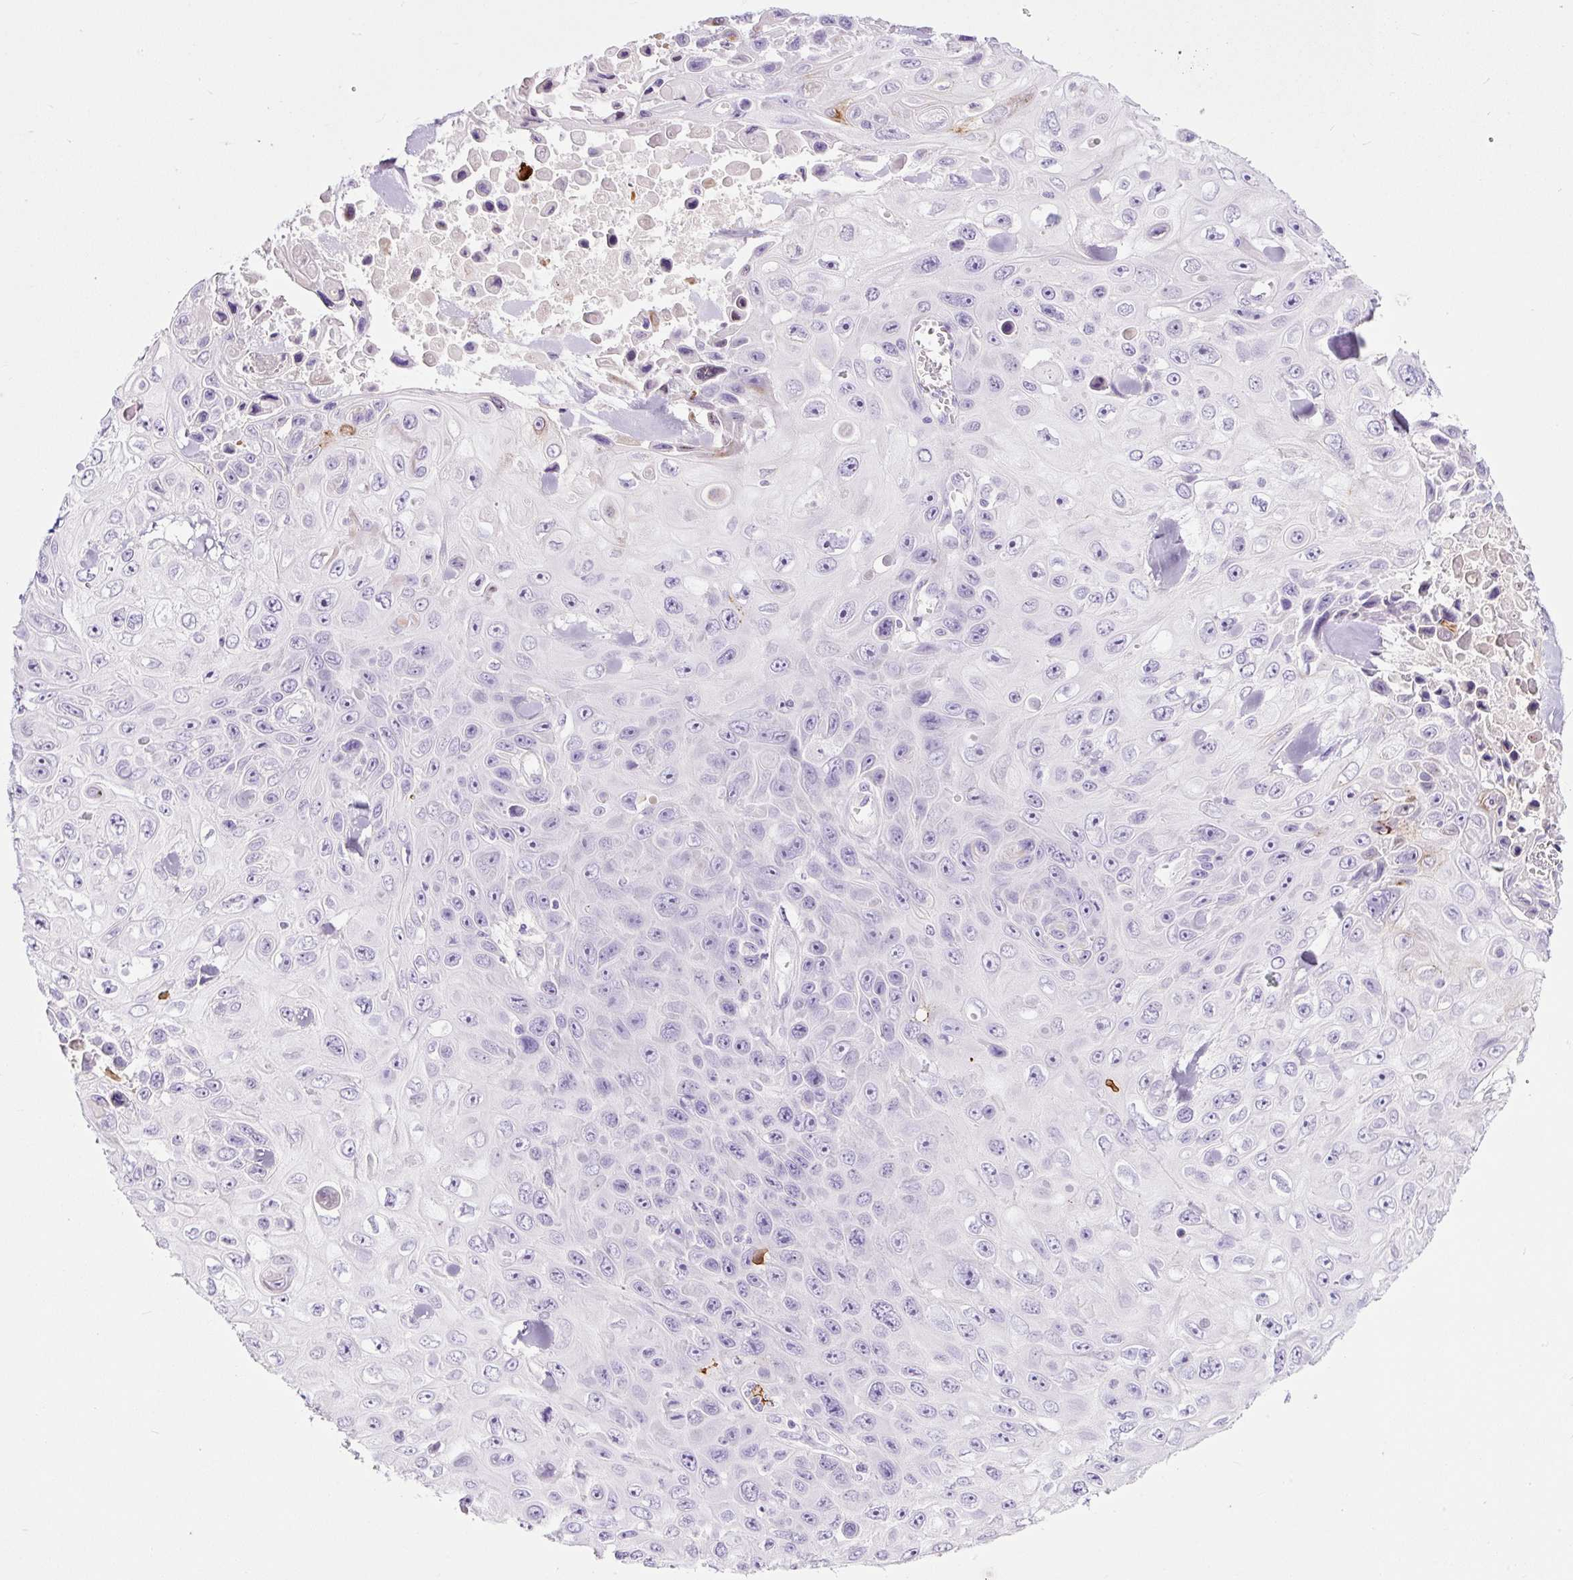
{"staining": {"intensity": "negative", "quantity": "none", "location": "none"}, "tissue": "skin cancer", "cell_type": "Tumor cells", "image_type": "cancer", "snomed": [{"axis": "morphology", "description": "Squamous cell carcinoma, NOS"}, {"axis": "topography", "description": "Skin"}], "caption": "Skin cancer (squamous cell carcinoma) was stained to show a protein in brown. There is no significant positivity in tumor cells. (Immunohistochemistry (ihc), brightfield microscopy, high magnification).", "gene": "RNF212B", "patient": {"sex": "male", "age": 82}}